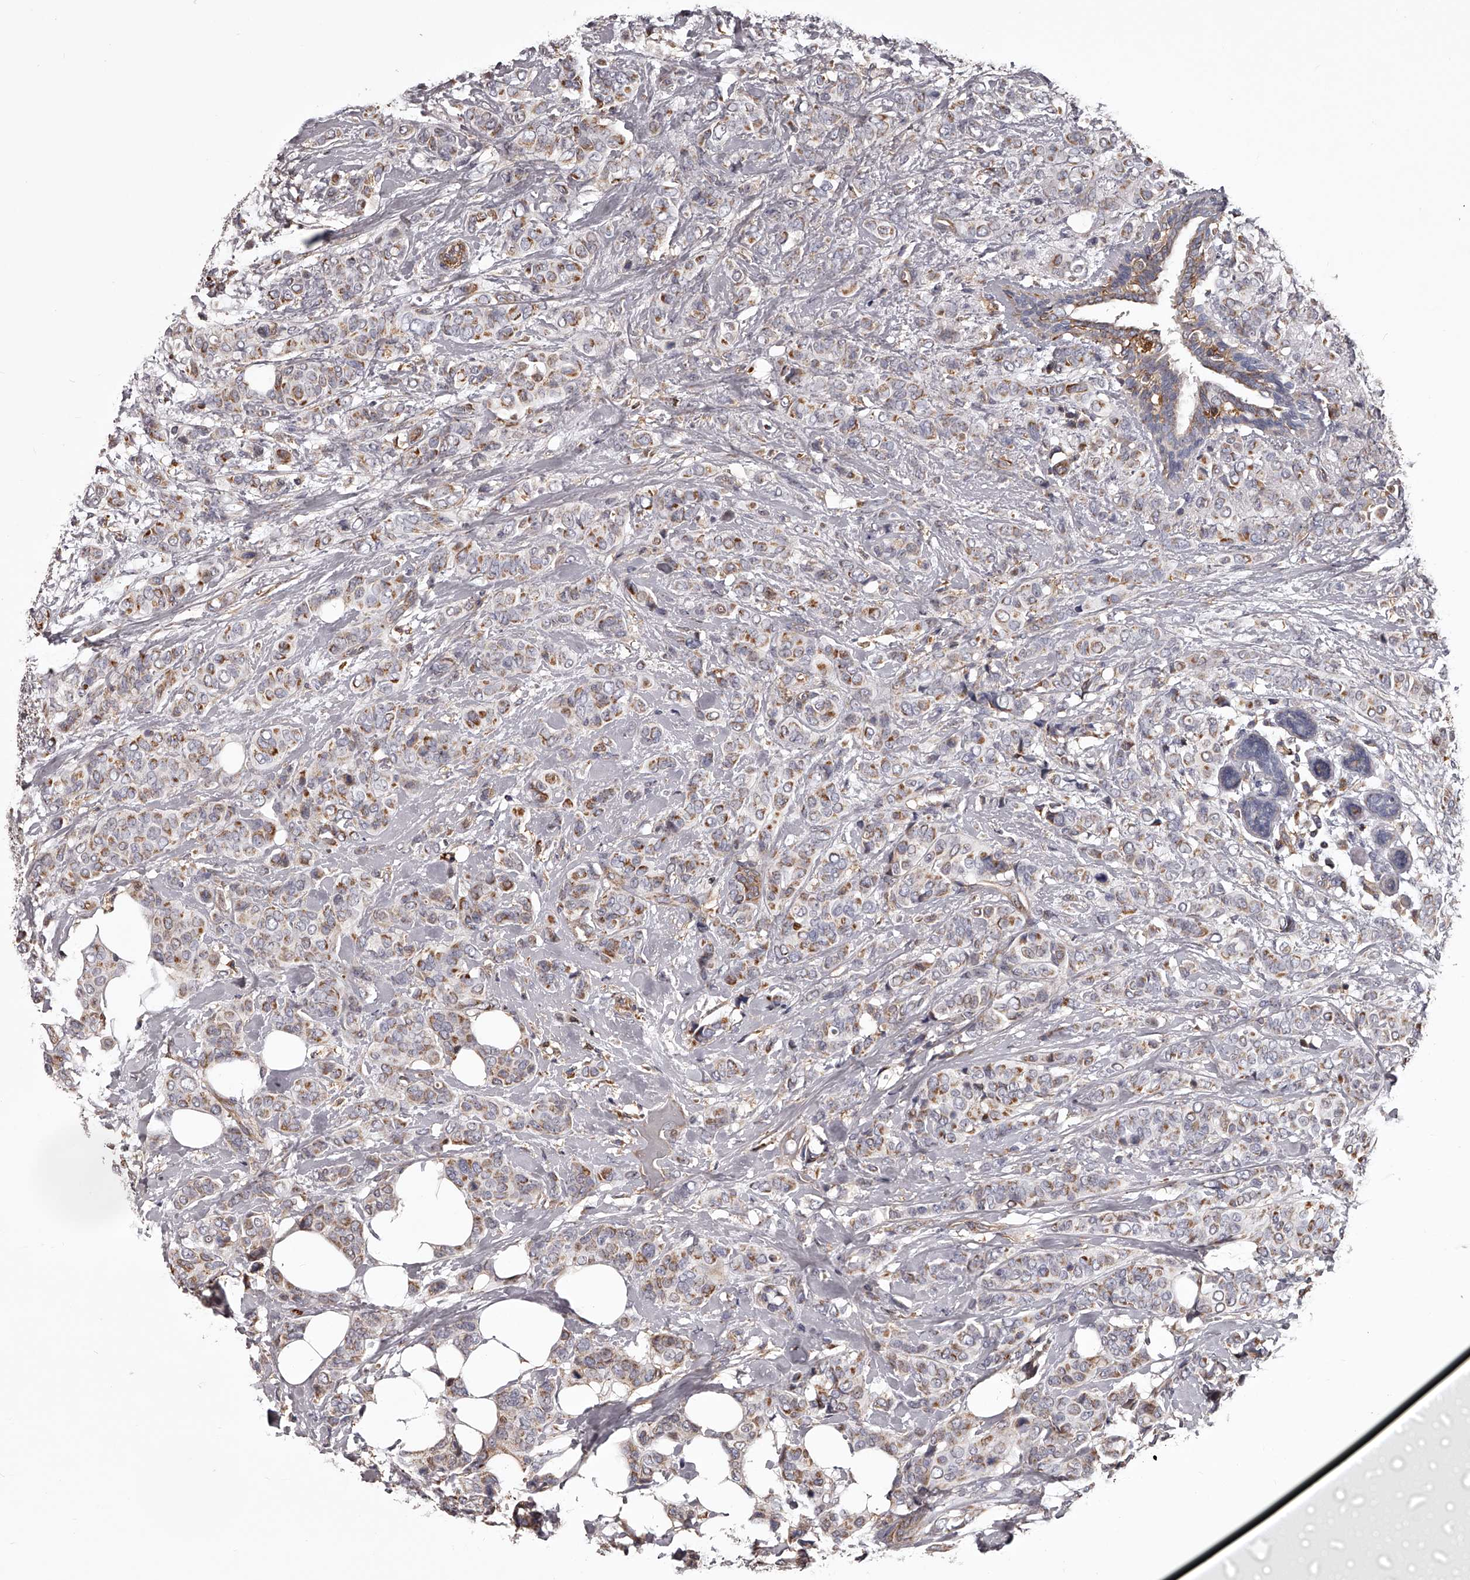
{"staining": {"intensity": "moderate", "quantity": ">75%", "location": "cytoplasmic/membranous"}, "tissue": "breast cancer", "cell_type": "Tumor cells", "image_type": "cancer", "snomed": [{"axis": "morphology", "description": "Lobular carcinoma"}, {"axis": "topography", "description": "Breast"}], "caption": "The photomicrograph demonstrates staining of breast lobular carcinoma, revealing moderate cytoplasmic/membranous protein expression (brown color) within tumor cells.", "gene": "RRP36", "patient": {"sex": "female", "age": 51}}